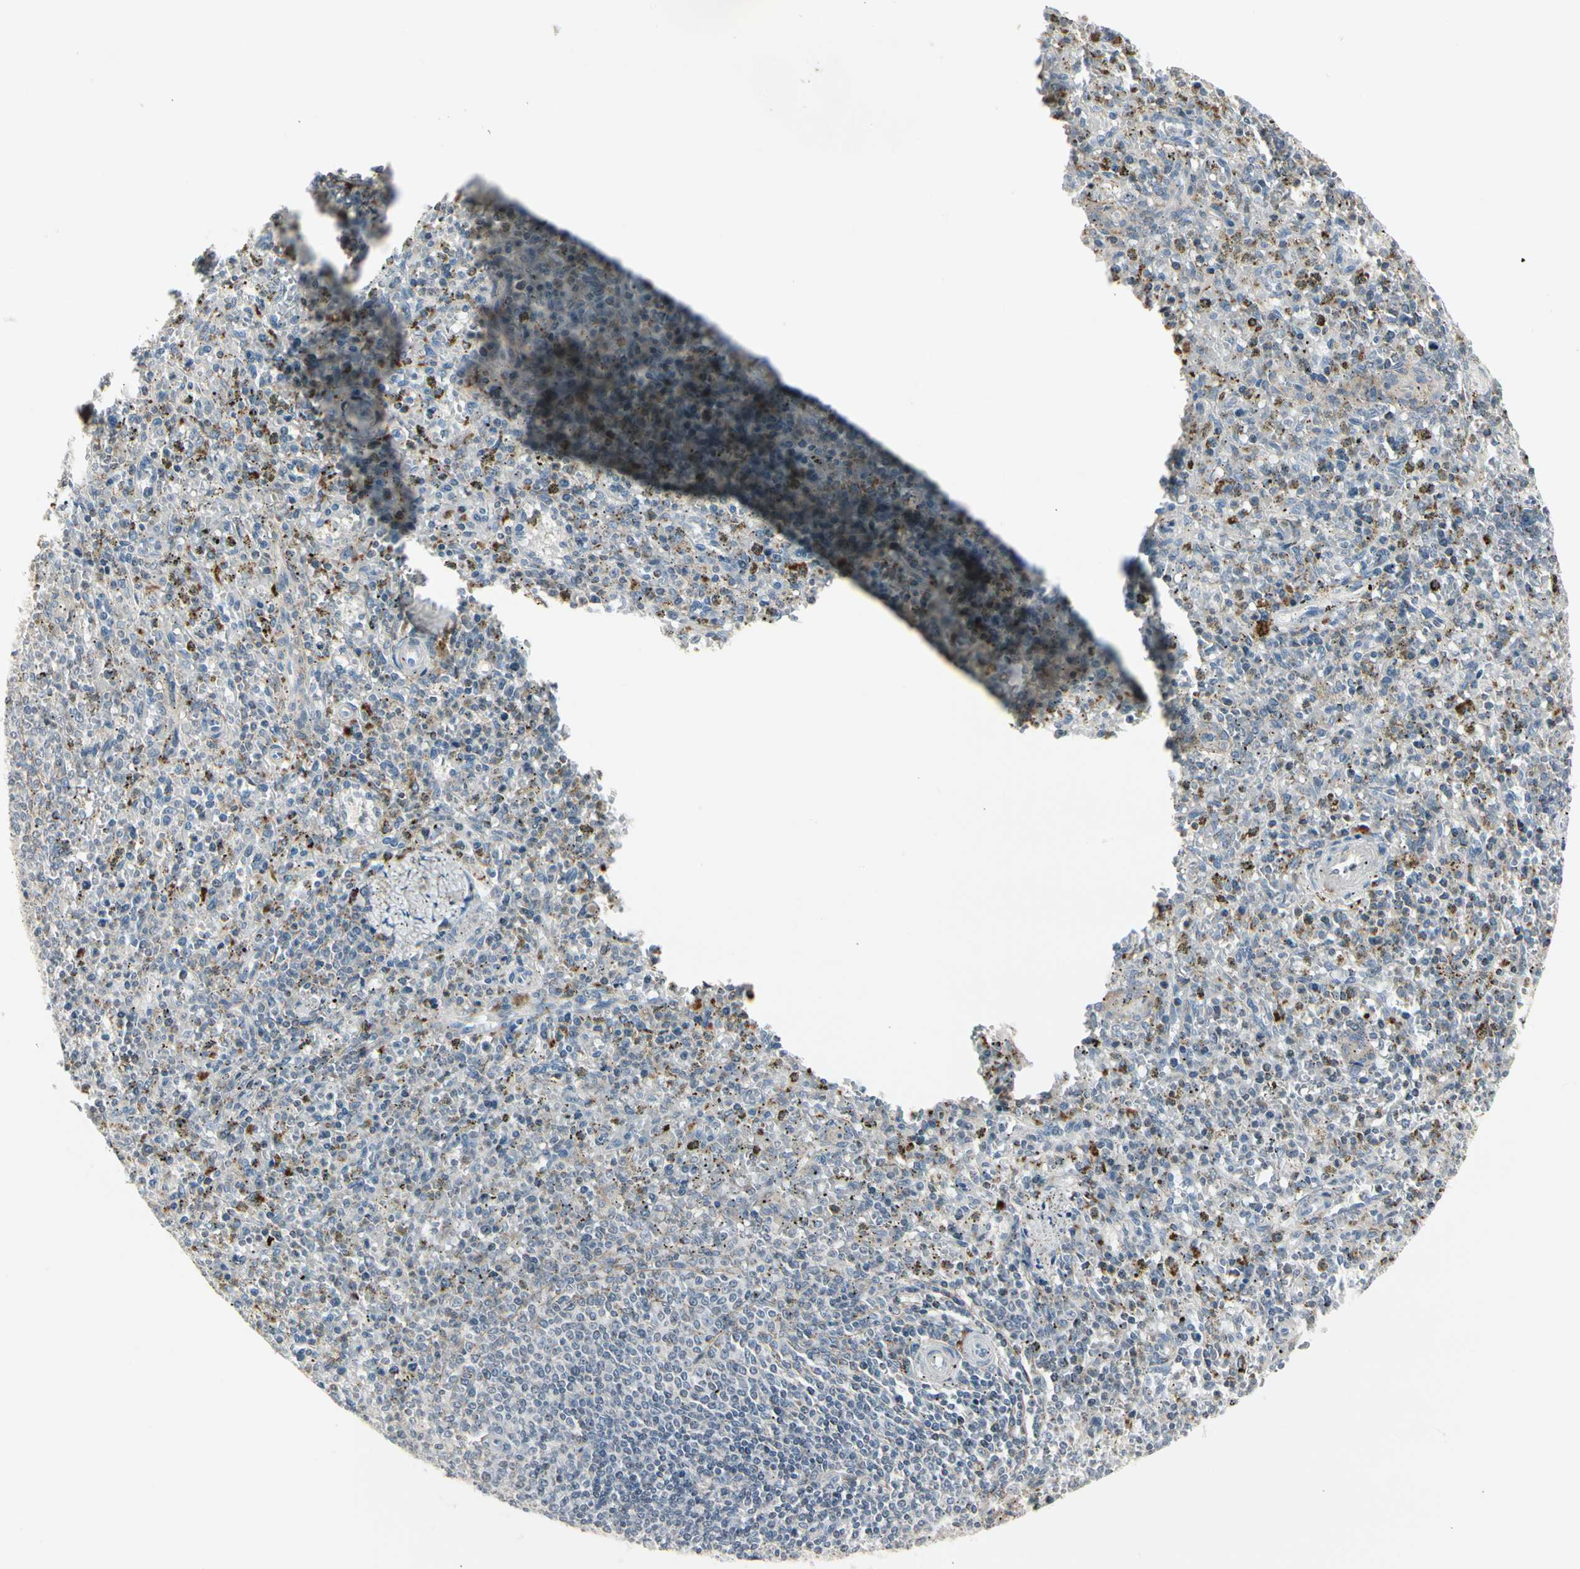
{"staining": {"intensity": "moderate", "quantity": "<25%", "location": "cytoplasmic/membranous"}, "tissue": "spleen", "cell_type": "Cells in red pulp", "image_type": "normal", "snomed": [{"axis": "morphology", "description": "Normal tissue, NOS"}, {"axis": "topography", "description": "Spleen"}], "caption": "Immunohistochemistry (IHC) of normal spleen reveals low levels of moderate cytoplasmic/membranous staining in approximately <25% of cells in red pulp. The protein of interest is shown in brown color, while the nuclei are stained blue.", "gene": "TMEM176A", "patient": {"sex": "male", "age": 72}}